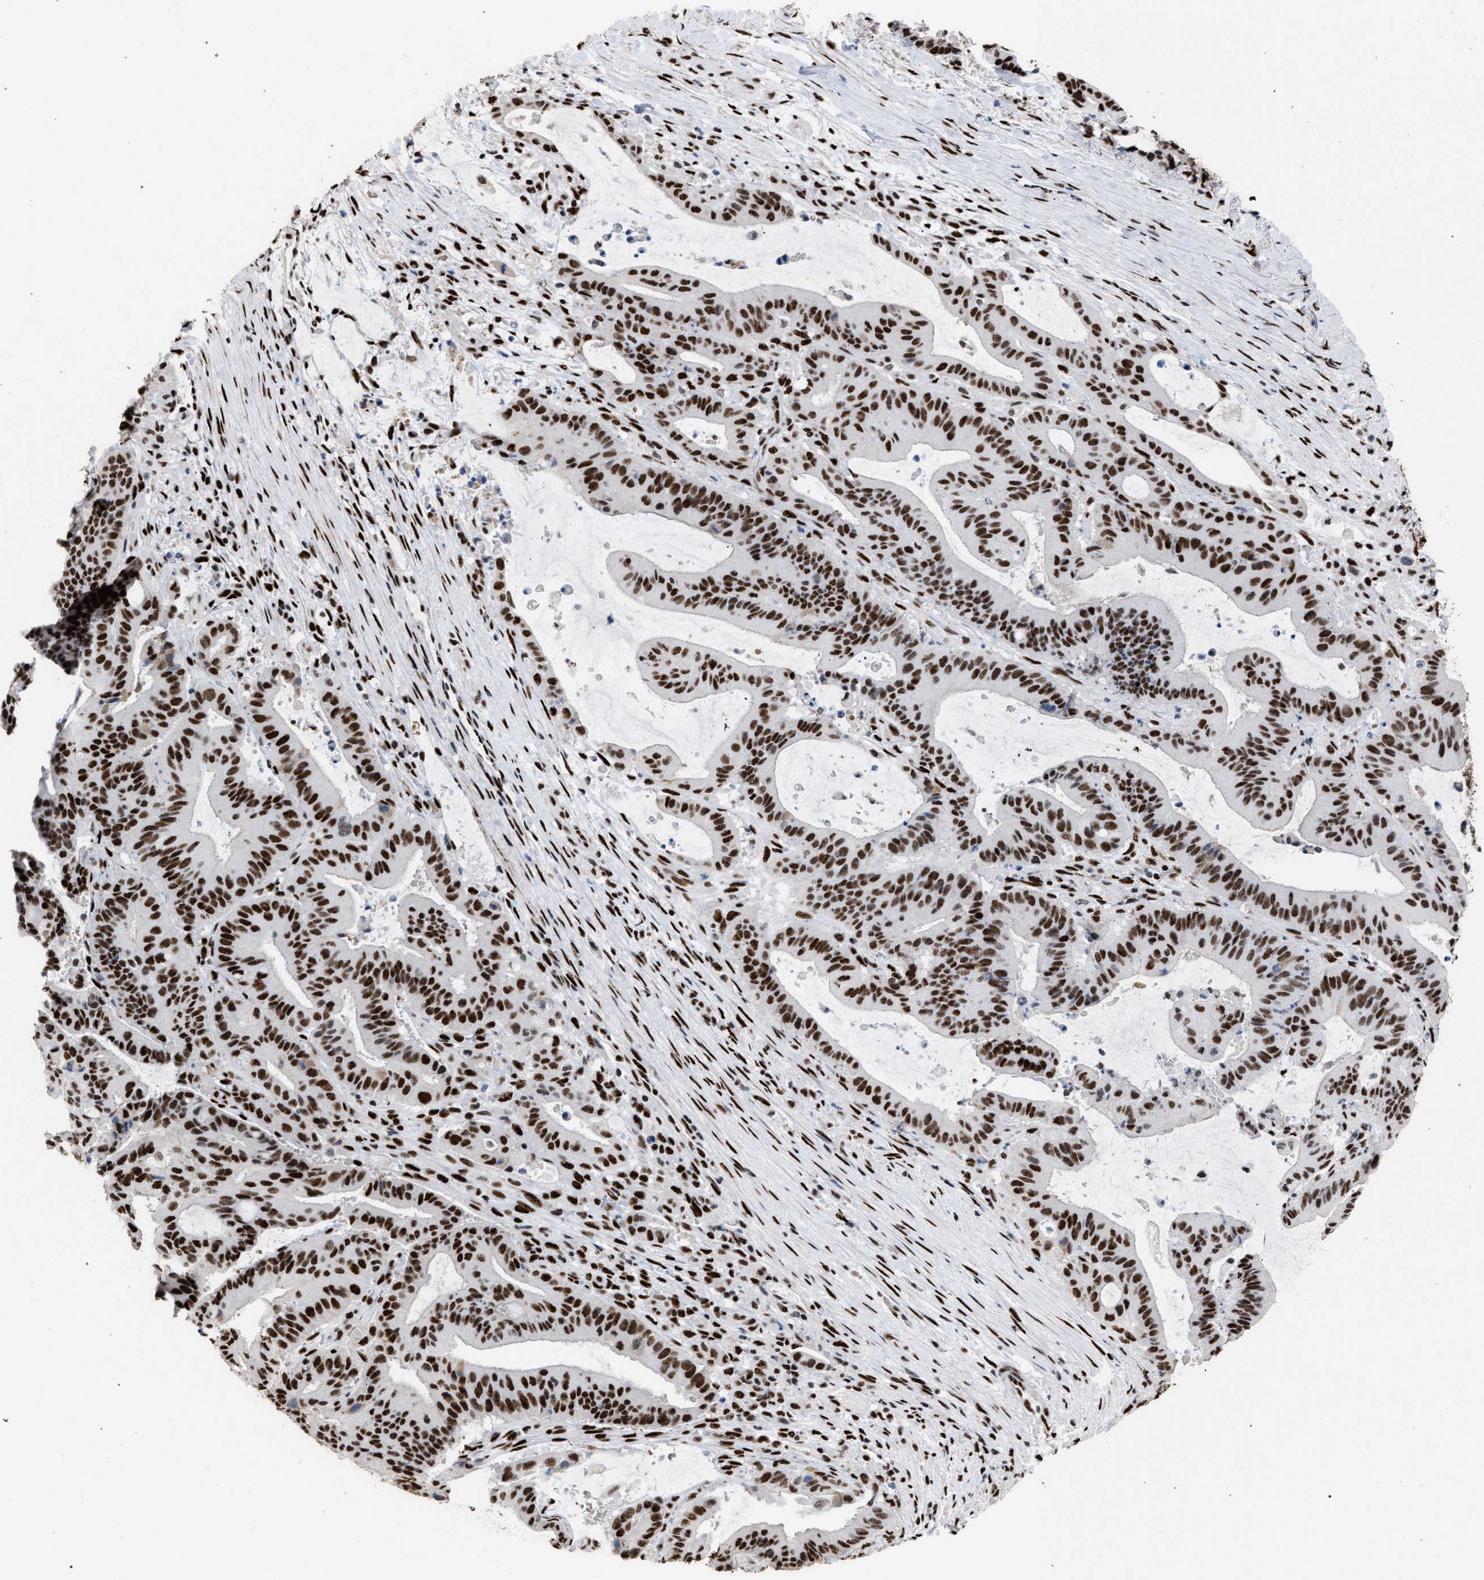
{"staining": {"intensity": "strong", "quantity": ">75%", "location": "nuclear"}, "tissue": "liver cancer", "cell_type": "Tumor cells", "image_type": "cancer", "snomed": [{"axis": "morphology", "description": "Normal tissue, NOS"}, {"axis": "morphology", "description": "Cholangiocarcinoma"}, {"axis": "topography", "description": "Liver"}, {"axis": "topography", "description": "Peripheral nerve tissue"}], "caption": "Immunohistochemical staining of cholangiocarcinoma (liver) shows strong nuclear protein expression in approximately >75% of tumor cells.", "gene": "TP53BP1", "patient": {"sex": "female", "age": 73}}